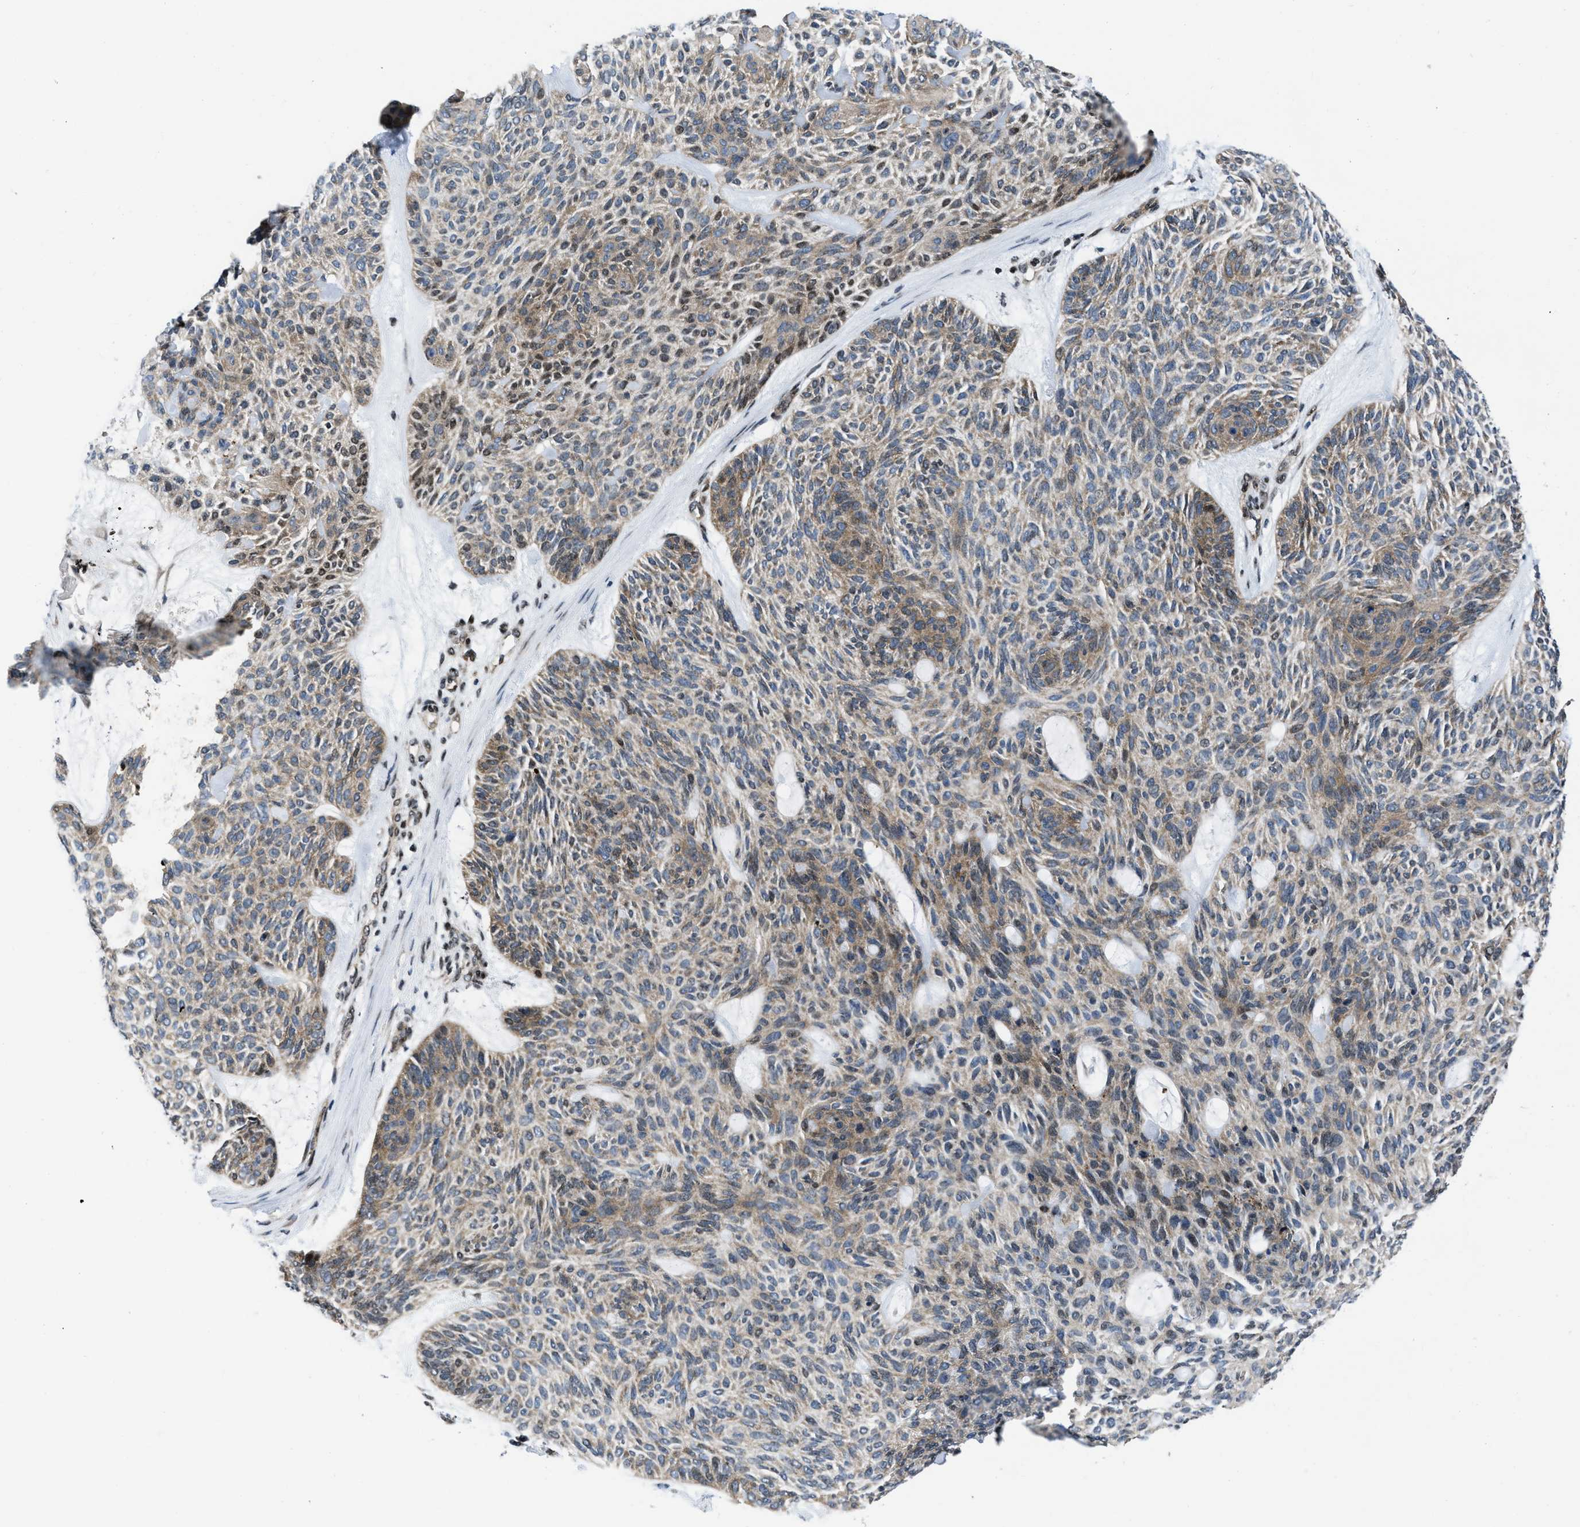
{"staining": {"intensity": "weak", "quantity": ">75%", "location": "cytoplasmic/membranous,nuclear"}, "tissue": "skin cancer", "cell_type": "Tumor cells", "image_type": "cancer", "snomed": [{"axis": "morphology", "description": "Basal cell carcinoma"}, {"axis": "topography", "description": "Skin"}], "caption": "Skin cancer (basal cell carcinoma) stained for a protein displays weak cytoplasmic/membranous and nuclear positivity in tumor cells.", "gene": "PPP2CB", "patient": {"sex": "male", "age": 55}}